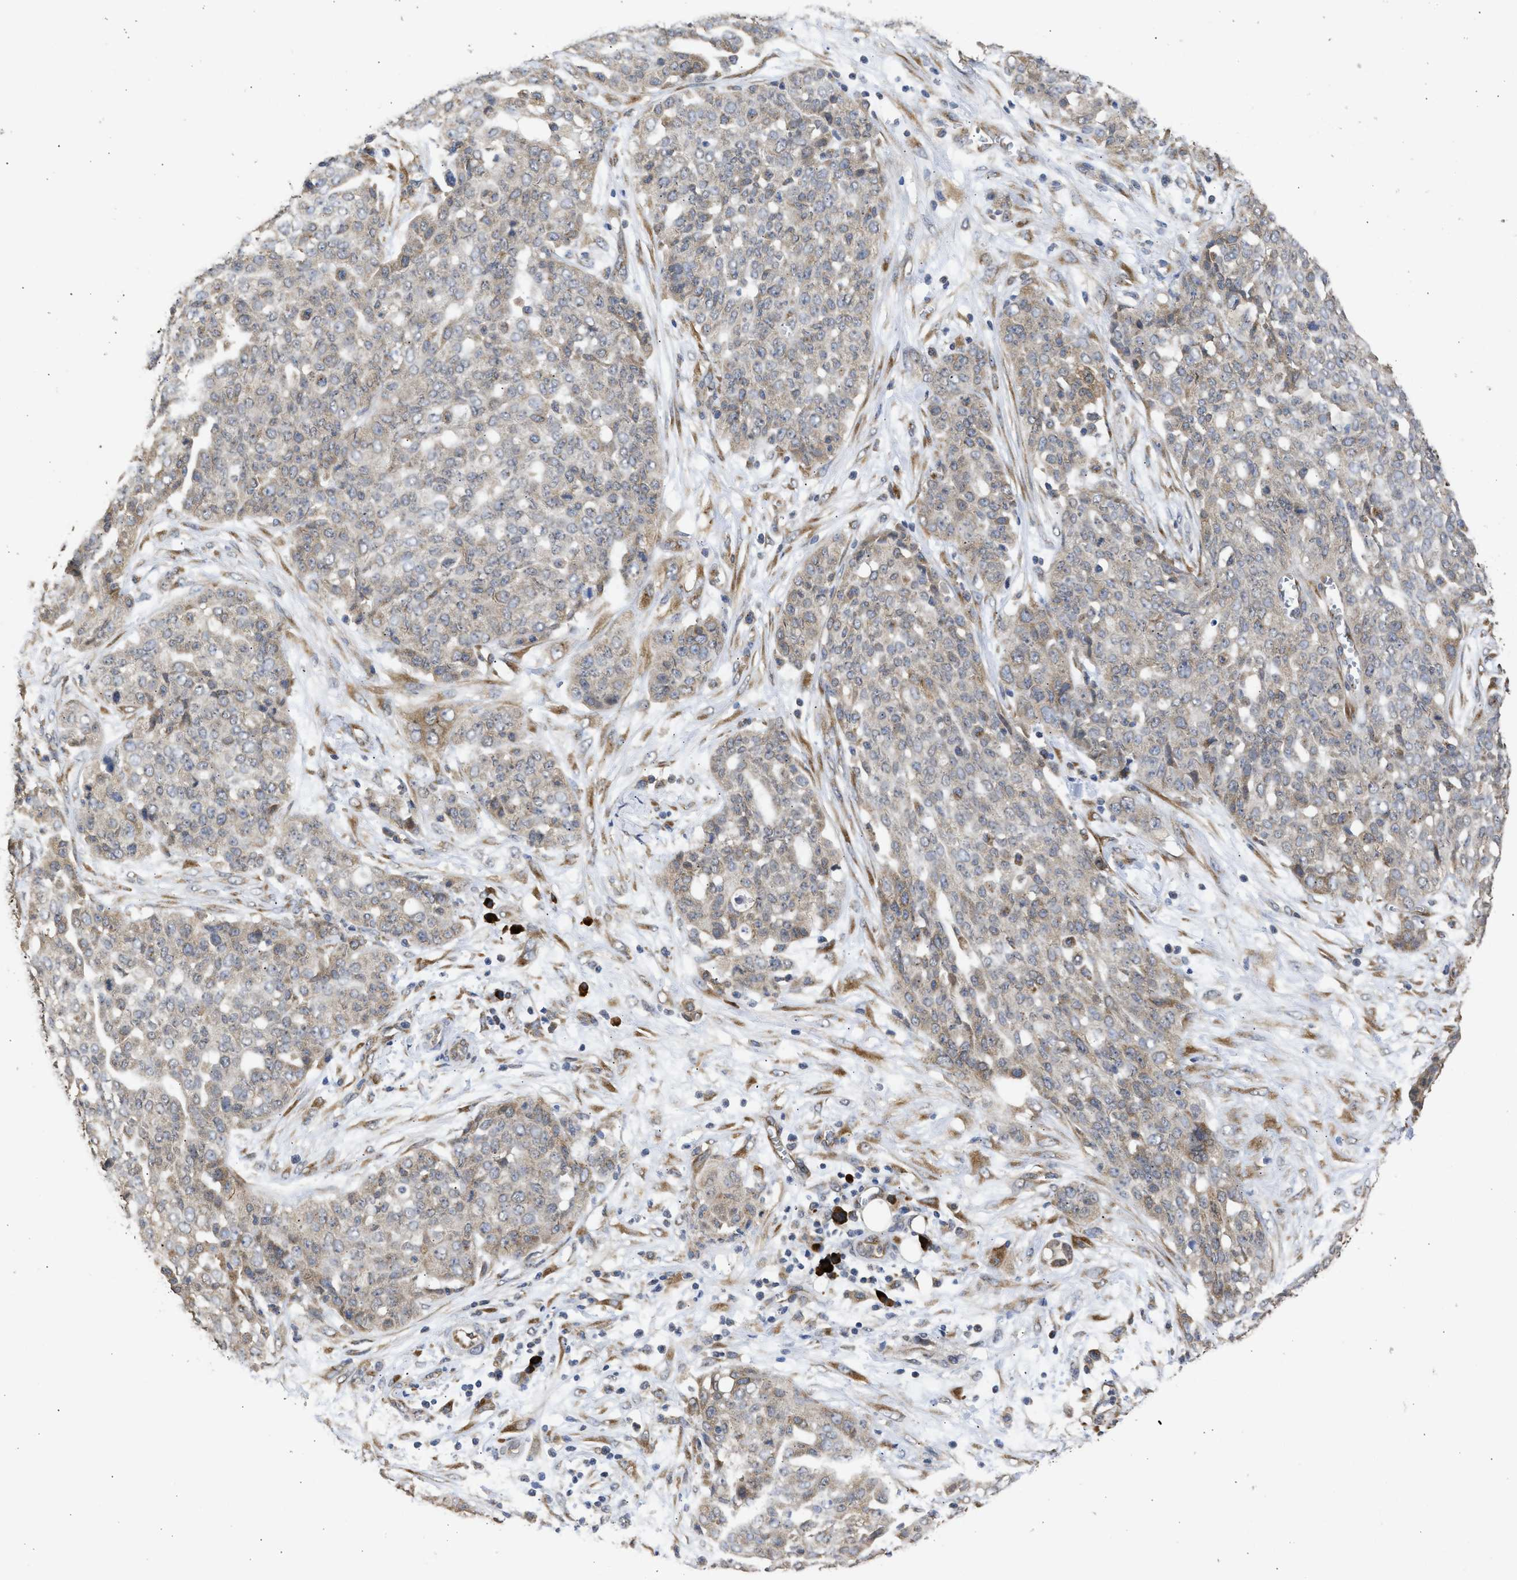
{"staining": {"intensity": "weak", "quantity": "25%-75%", "location": "cytoplasmic/membranous"}, "tissue": "ovarian cancer", "cell_type": "Tumor cells", "image_type": "cancer", "snomed": [{"axis": "morphology", "description": "Cystadenocarcinoma, serous, NOS"}, {"axis": "topography", "description": "Soft tissue"}, {"axis": "topography", "description": "Ovary"}], "caption": "Ovarian serous cystadenocarcinoma stained with IHC exhibits weak cytoplasmic/membranous expression in about 25%-75% of tumor cells. (DAB = brown stain, brightfield microscopy at high magnification).", "gene": "DNAJC1", "patient": {"sex": "female", "age": 57}}